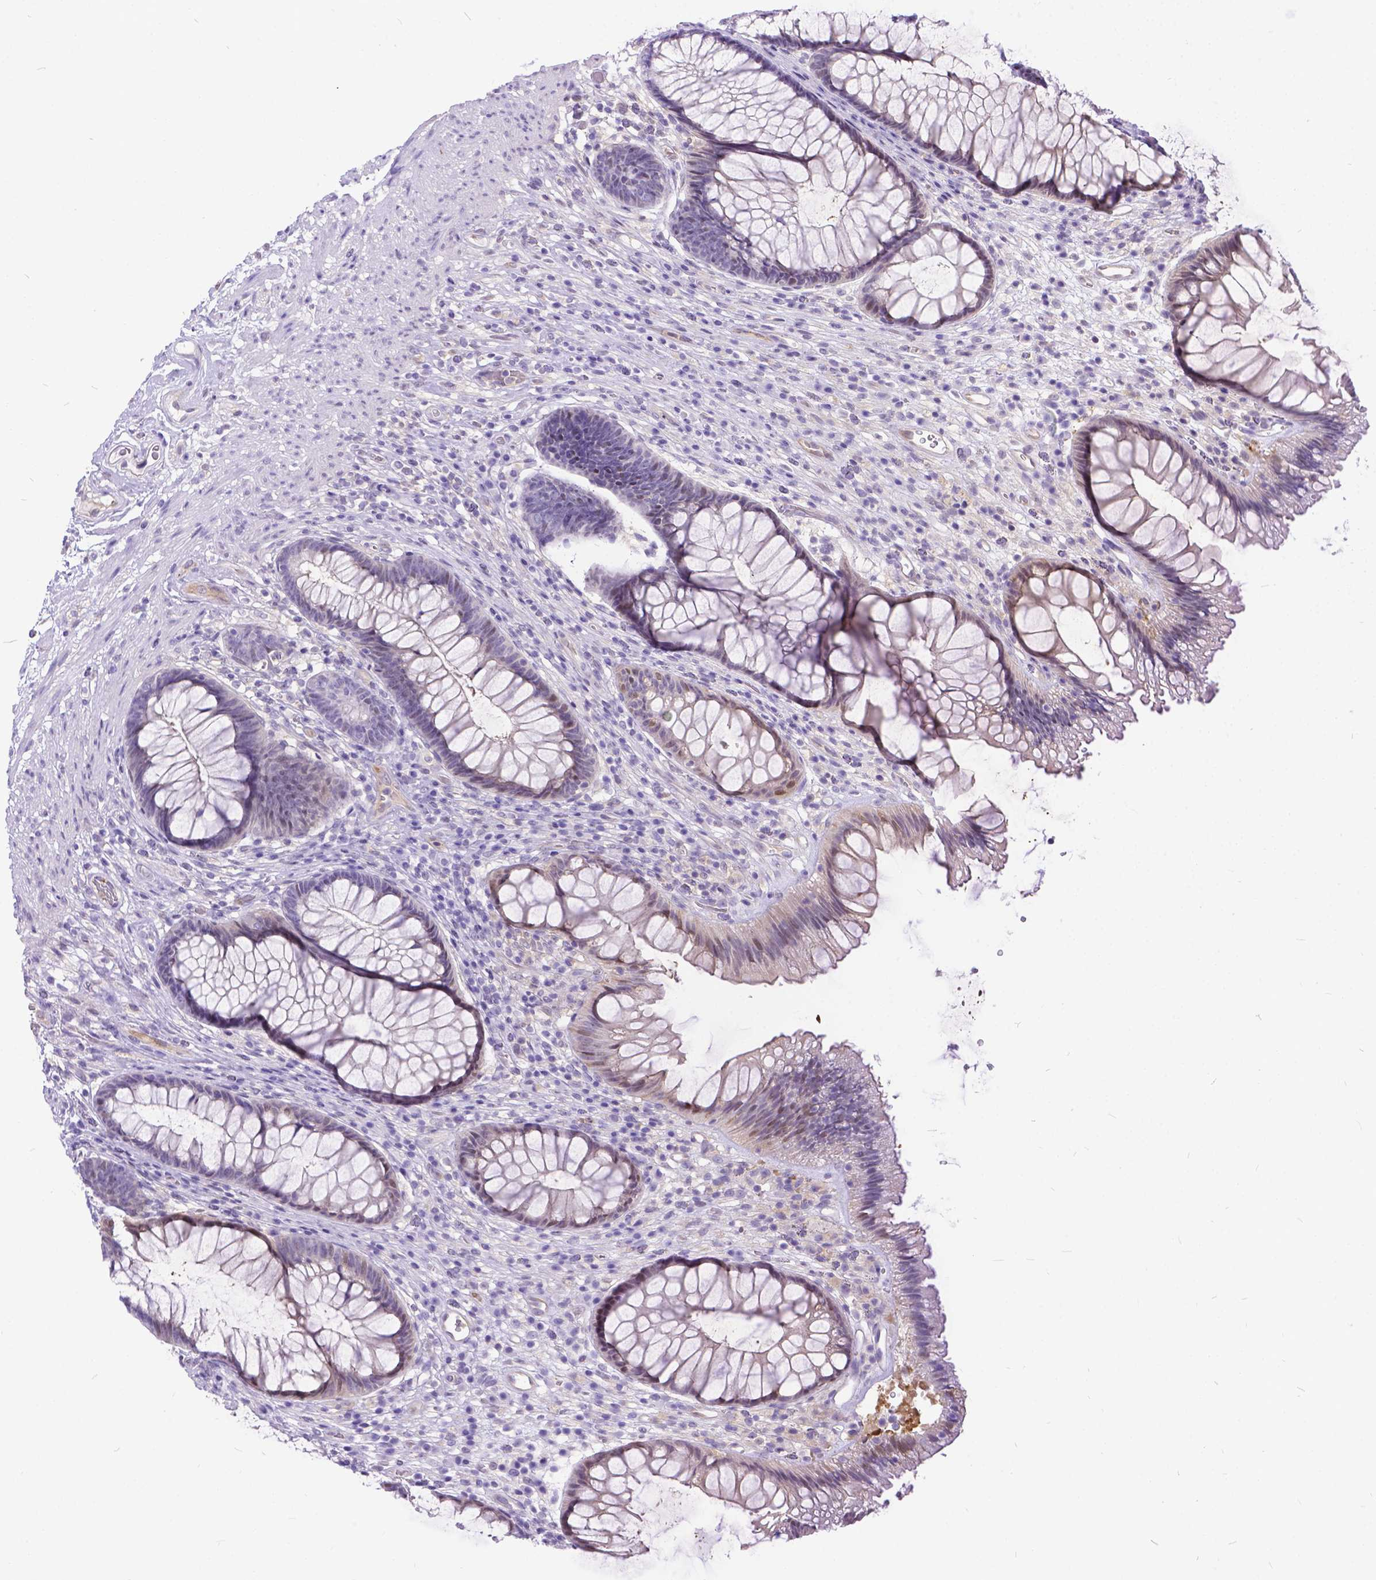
{"staining": {"intensity": "weak", "quantity": "<25%", "location": "cytoplasmic/membranous,nuclear"}, "tissue": "rectum", "cell_type": "Glandular cells", "image_type": "normal", "snomed": [{"axis": "morphology", "description": "Normal tissue, NOS"}, {"axis": "topography", "description": "Smooth muscle"}, {"axis": "topography", "description": "Rectum"}], "caption": "Immunohistochemistry (IHC) of unremarkable human rectum displays no expression in glandular cells.", "gene": "TMEM169", "patient": {"sex": "male", "age": 53}}